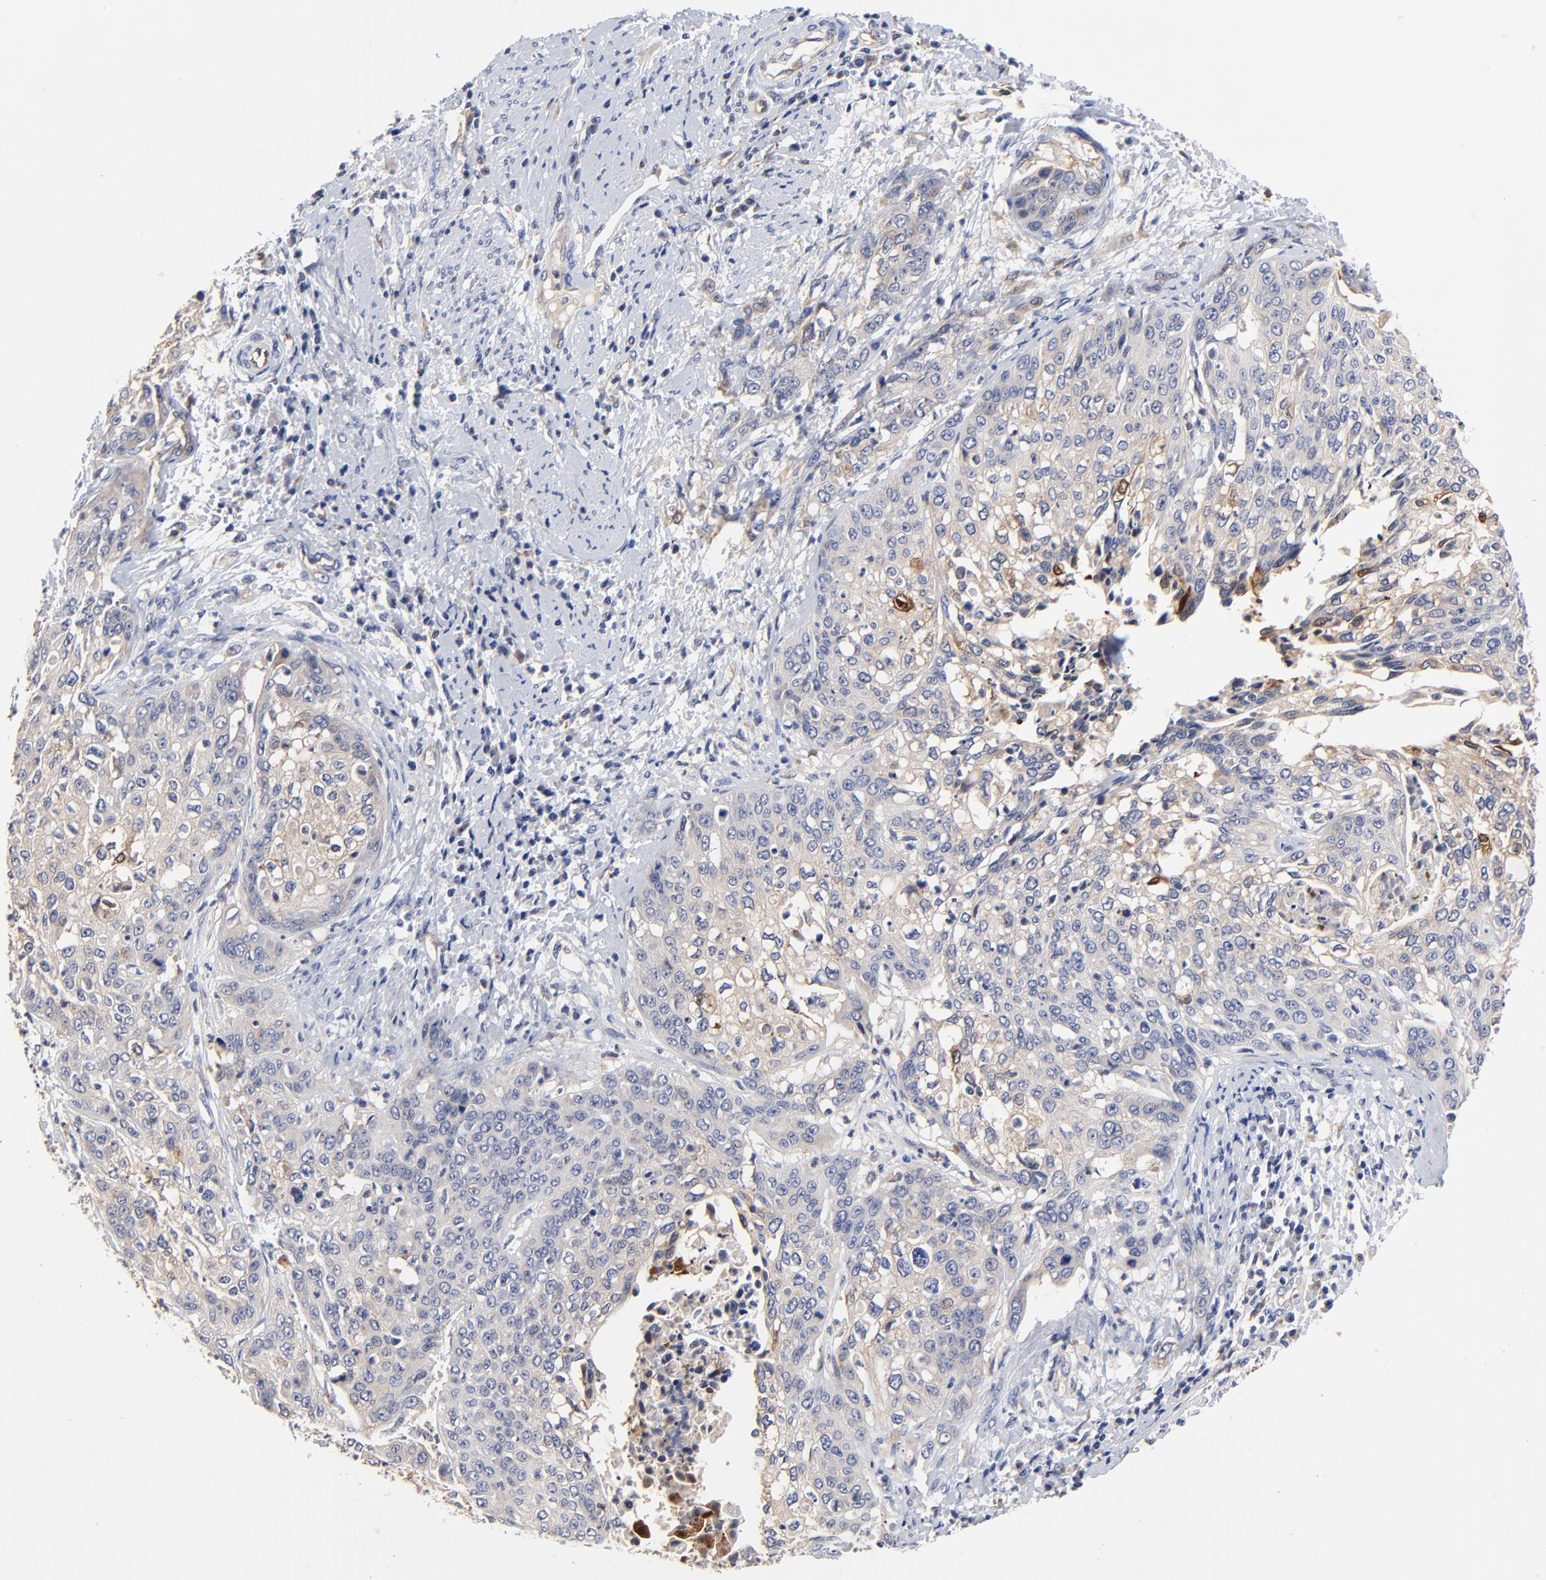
{"staining": {"intensity": "weak", "quantity": ">75%", "location": "cytoplasmic/membranous"}, "tissue": "cervical cancer", "cell_type": "Tumor cells", "image_type": "cancer", "snomed": [{"axis": "morphology", "description": "Squamous cell carcinoma, NOS"}, {"axis": "topography", "description": "Cervix"}], "caption": "The micrograph reveals staining of cervical cancer (squamous cell carcinoma), revealing weak cytoplasmic/membranous protein expression (brown color) within tumor cells.", "gene": "FBXL2", "patient": {"sex": "female", "age": 41}}